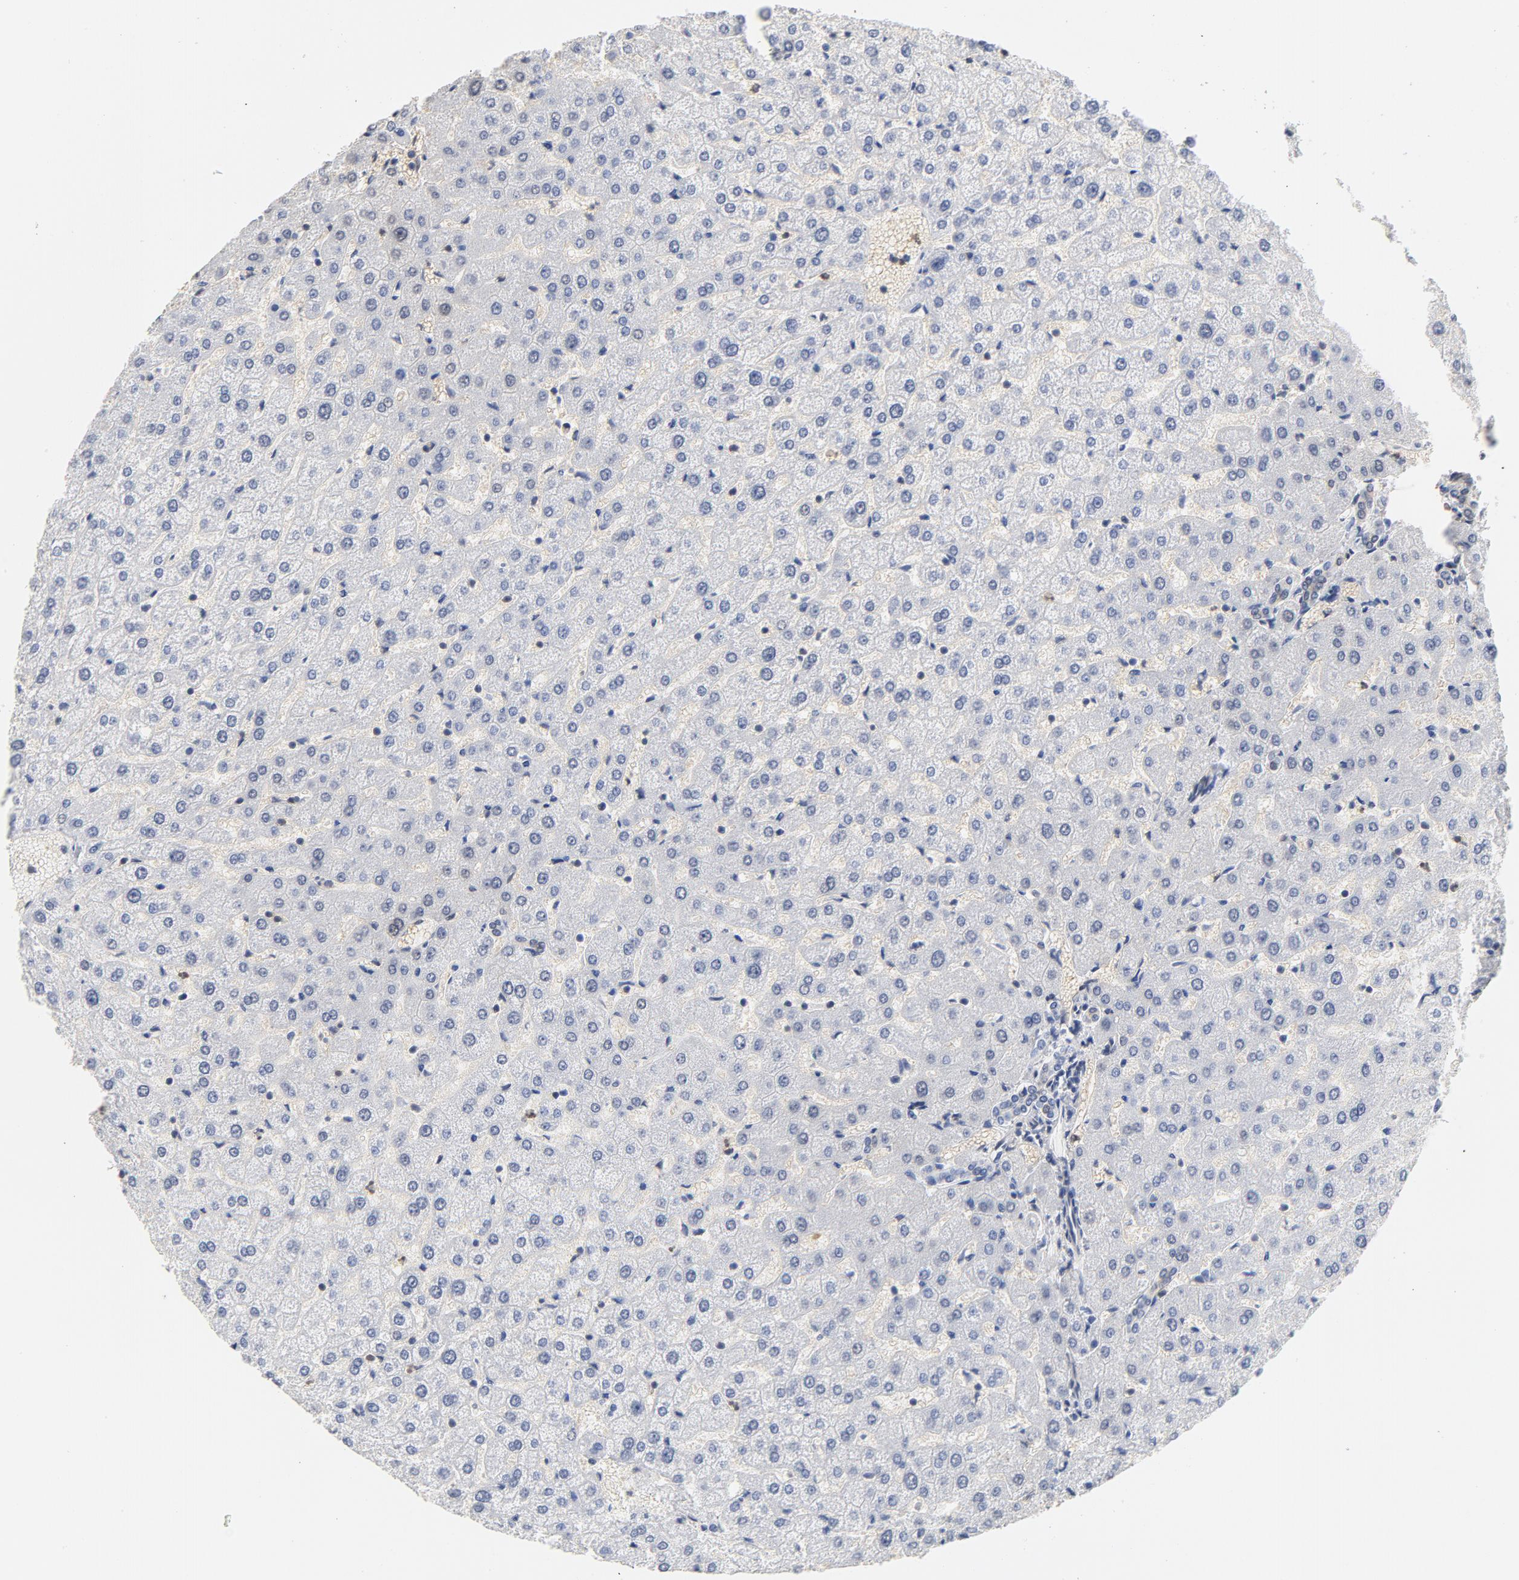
{"staining": {"intensity": "weak", "quantity": "25%-75%", "location": "cytoplasmic/membranous"}, "tissue": "liver", "cell_type": "Cholangiocytes", "image_type": "normal", "snomed": [{"axis": "morphology", "description": "Normal tissue, NOS"}, {"axis": "morphology", "description": "Fibrosis, NOS"}, {"axis": "topography", "description": "Liver"}], "caption": "An immunohistochemistry histopathology image of unremarkable tissue is shown. Protein staining in brown labels weak cytoplasmic/membranous positivity in liver within cholangiocytes.", "gene": "CDKN1B", "patient": {"sex": "female", "age": 29}}